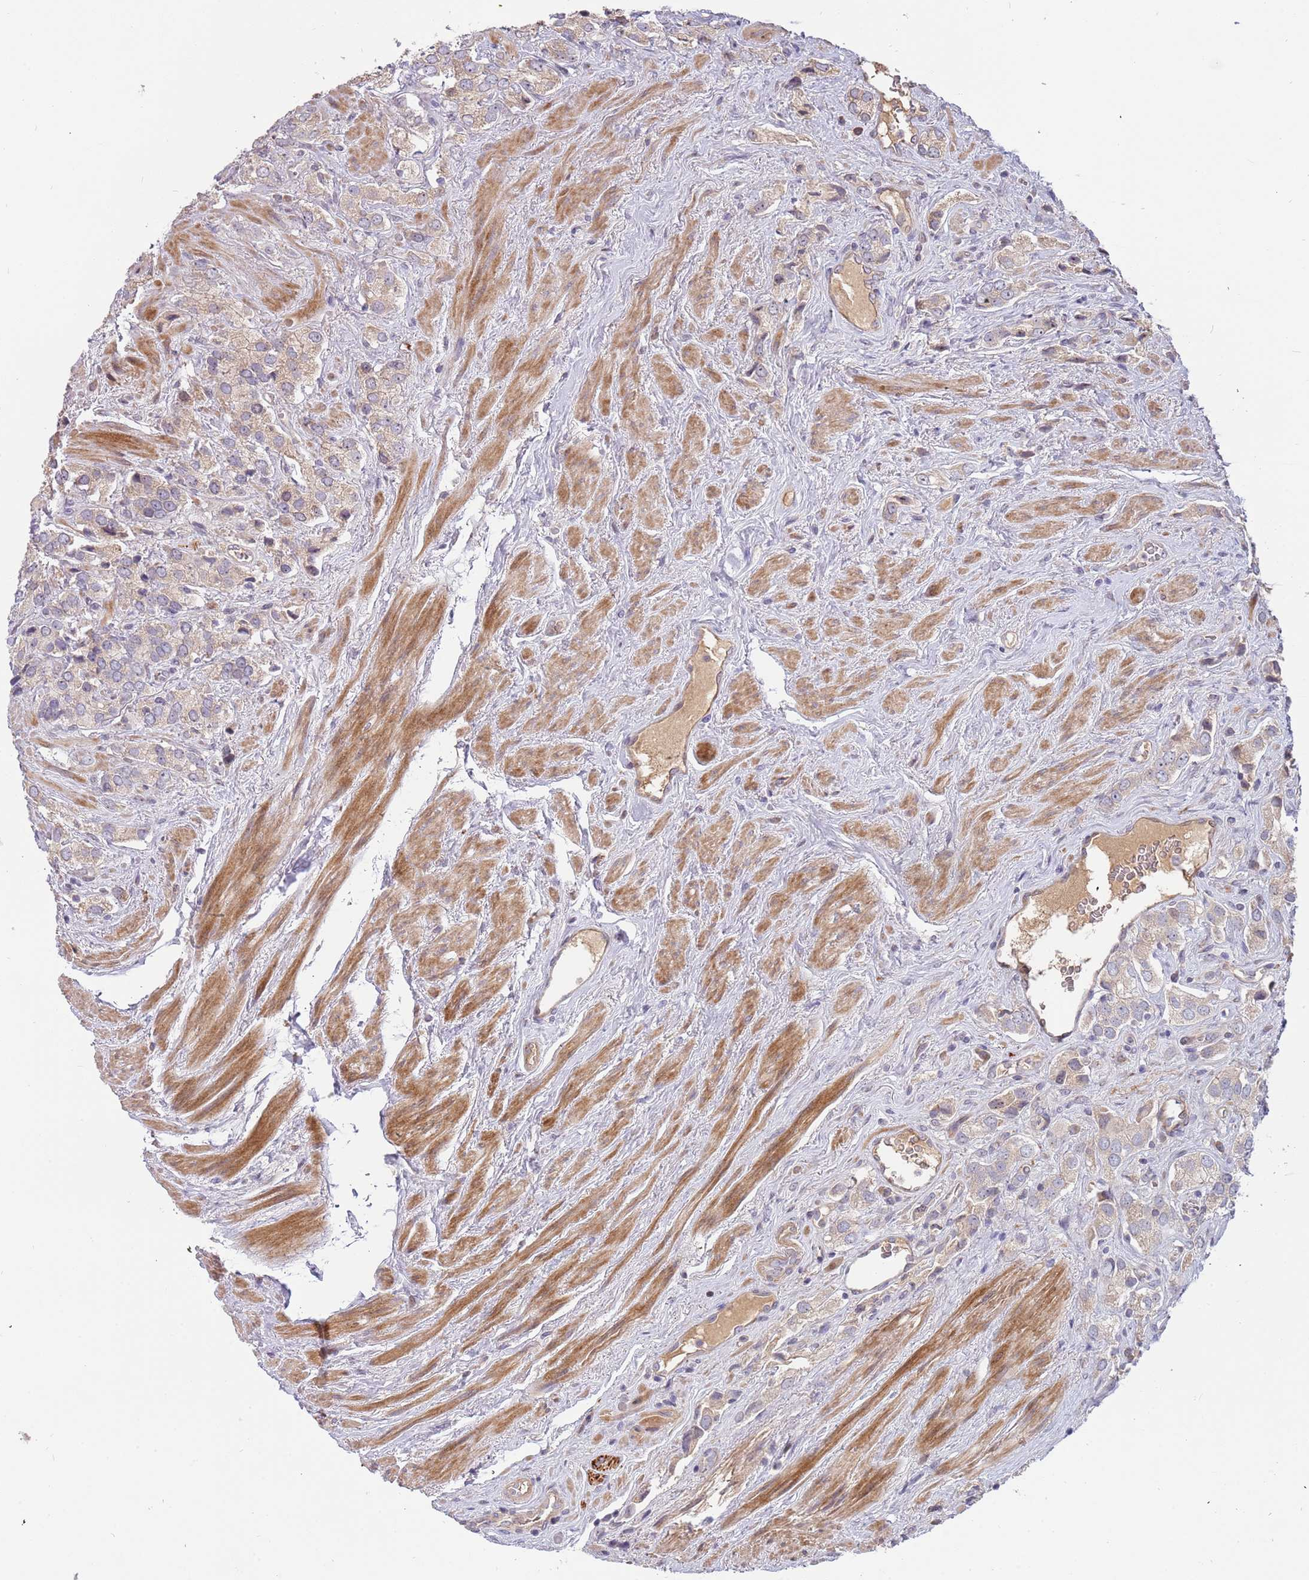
{"staining": {"intensity": "weak", "quantity": "<25%", "location": "cytoplasmic/membranous"}, "tissue": "prostate cancer", "cell_type": "Tumor cells", "image_type": "cancer", "snomed": [{"axis": "morphology", "description": "Adenocarcinoma, High grade"}, {"axis": "topography", "description": "Prostate and seminal vesicle, NOS"}], "caption": "Tumor cells show no significant protein staining in adenocarcinoma (high-grade) (prostate).", "gene": "TRAPPC6B", "patient": {"sex": "male", "age": 64}}